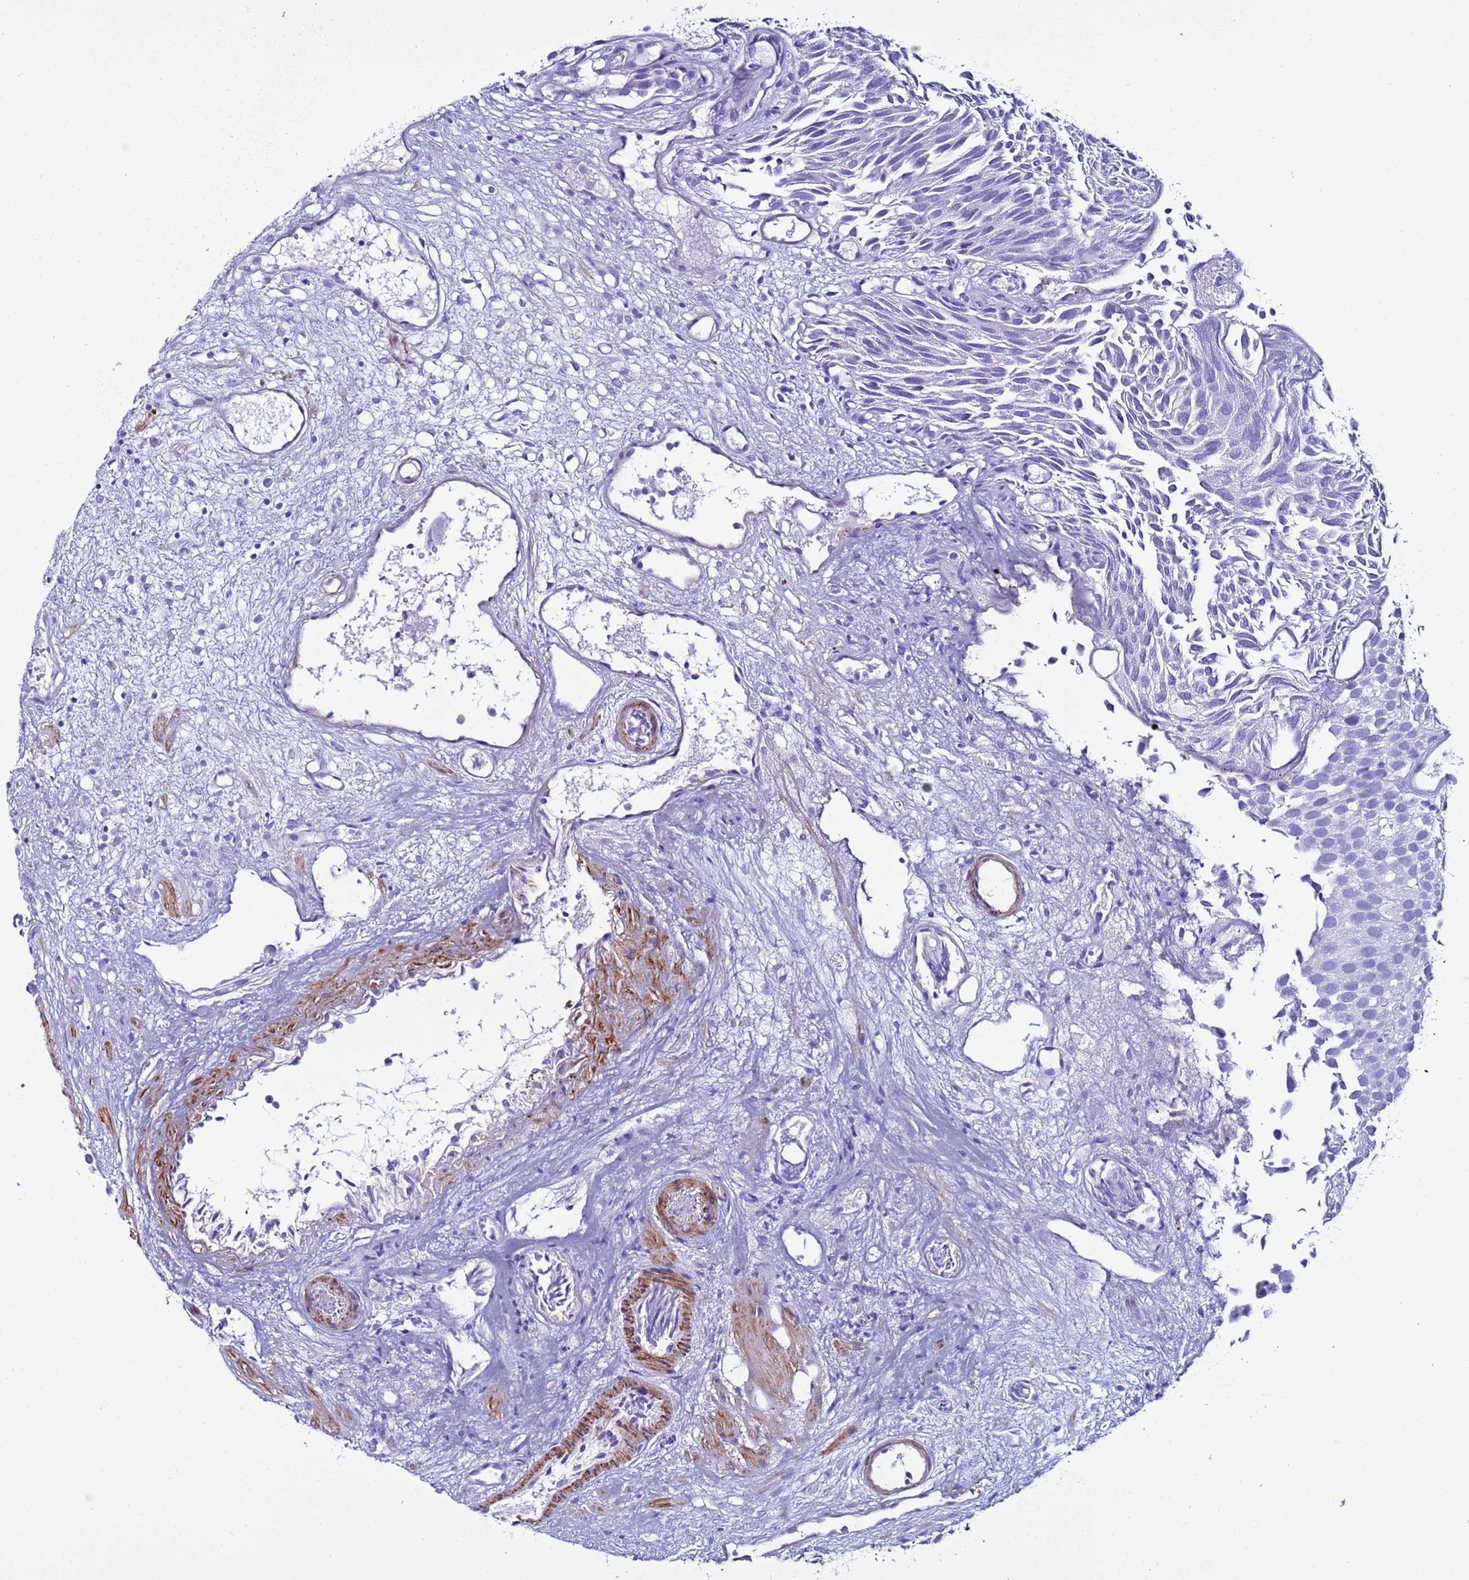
{"staining": {"intensity": "negative", "quantity": "none", "location": "none"}, "tissue": "urothelial cancer", "cell_type": "Tumor cells", "image_type": "cancer", "snomed": [{"axis": "morphology", "description": "Urothelial carcinoma, Low grade"}, {"axis": "topography", "description": "Urinary bladder"}], "caption": "Tumor cells show no significant expression in low-grade urothelial carcinoma. (DAB (3,3'-diaminobenzidine) IHC visualized using brightfield microscopy, high magnification).", "gene": "LCMT1", "patient": {"sex": "male", "age": 89}}